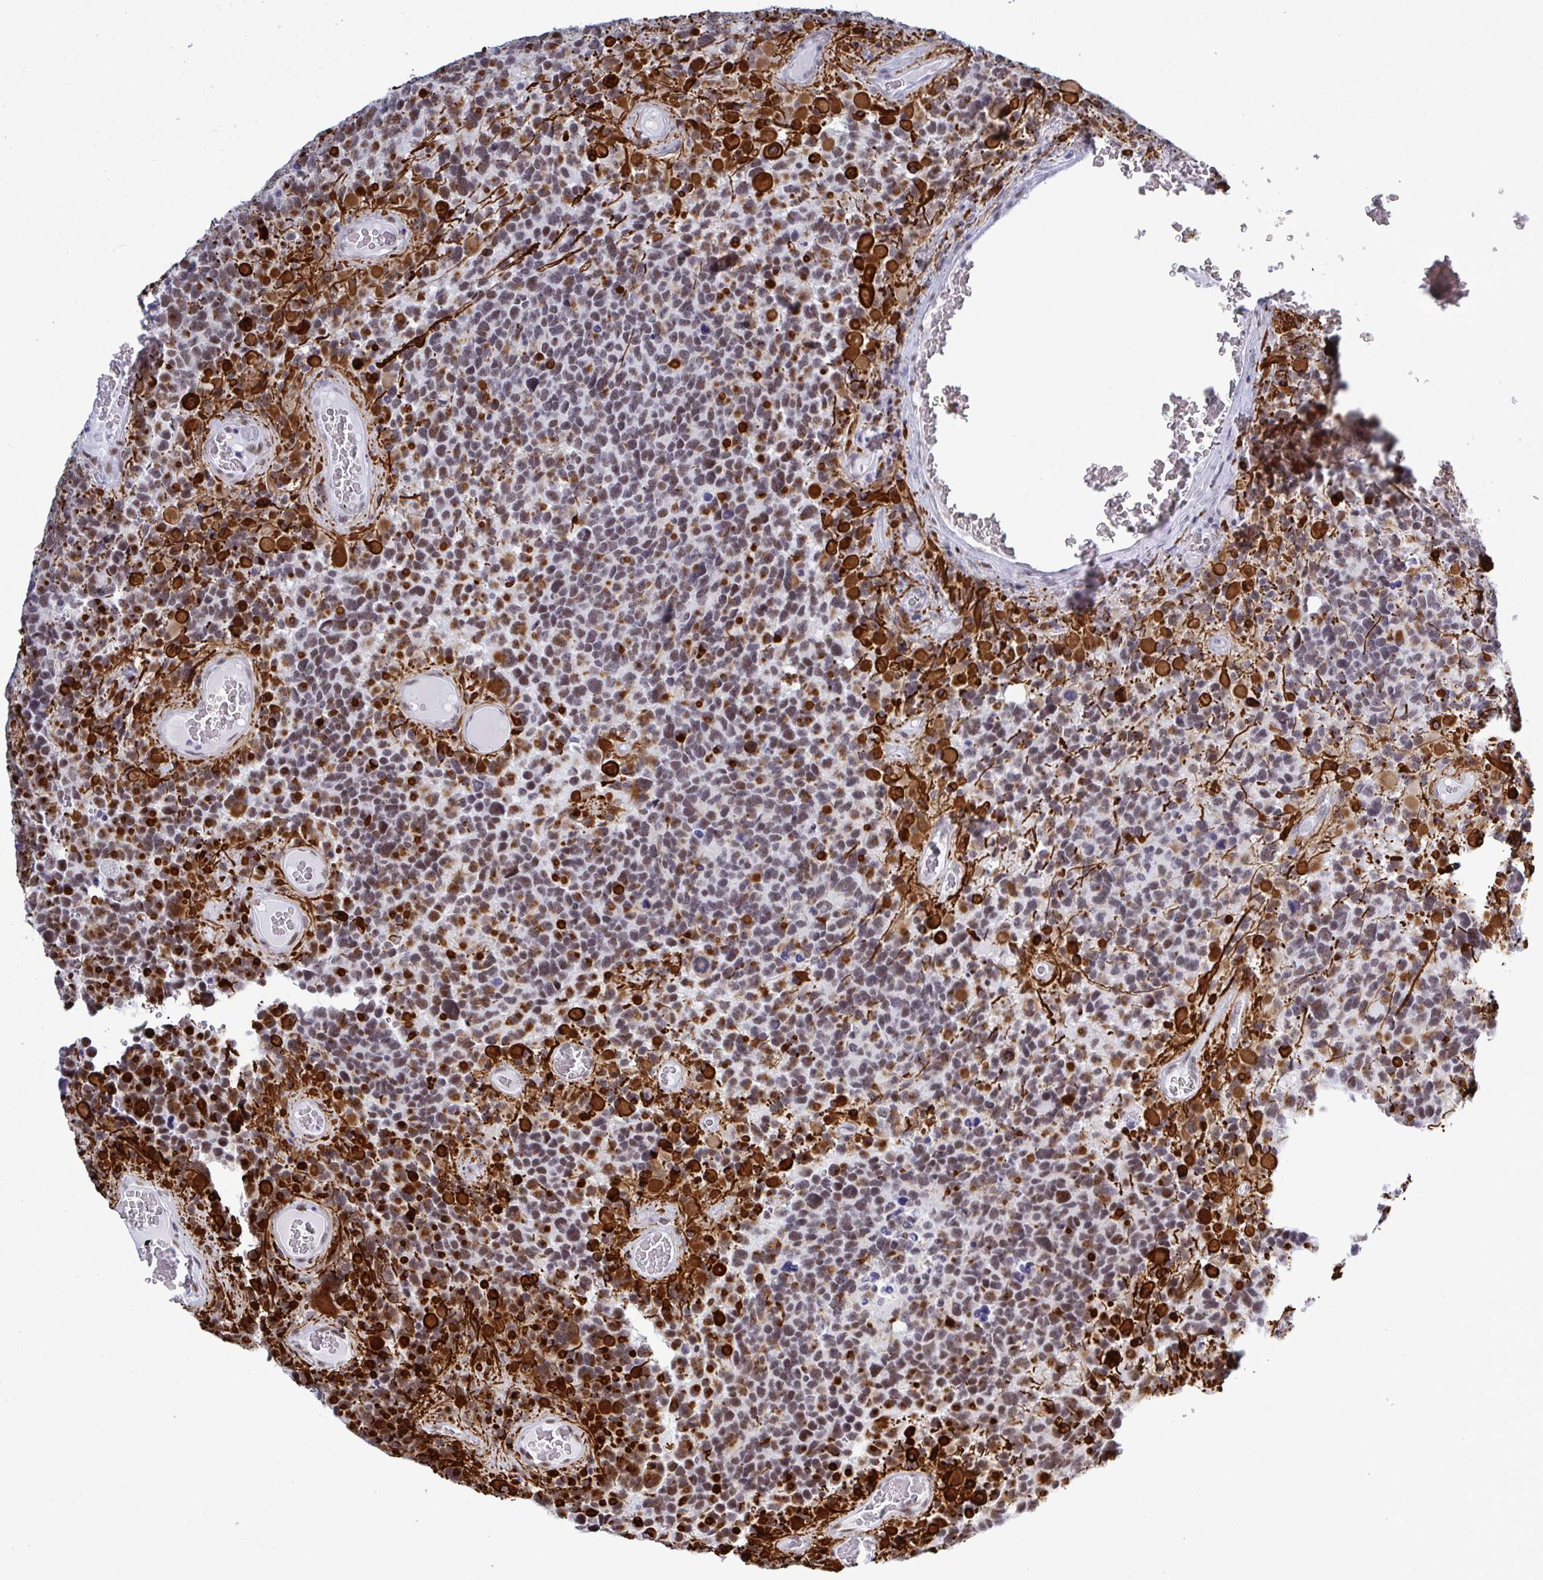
{"staining": {"intensity": "strong", "quantity": "<25%", "location": "cytoplasmic/membranous,nuclear"}, "tissue": "glioma", "cell_type": "Tumor cells", "image_type": "cancer", "snomed": [{"axis": "morphology", "description": "Glioma, malignant, High grade"}, {"axis": "topography", "description": "Brain"}], "caption": "Immunohistochemical staining of malignant high-grade glioma demonstrates medium levels of strong cytoplasmic/membranous and nuclear staining in about <25% of tumor cells. (DAB (3,3'-diaminobenzidine) = brown stain, brightfield microscopy at high magnification).", "gene": "PPP1R10", "patient": {"sex": "female", "age": 40}}